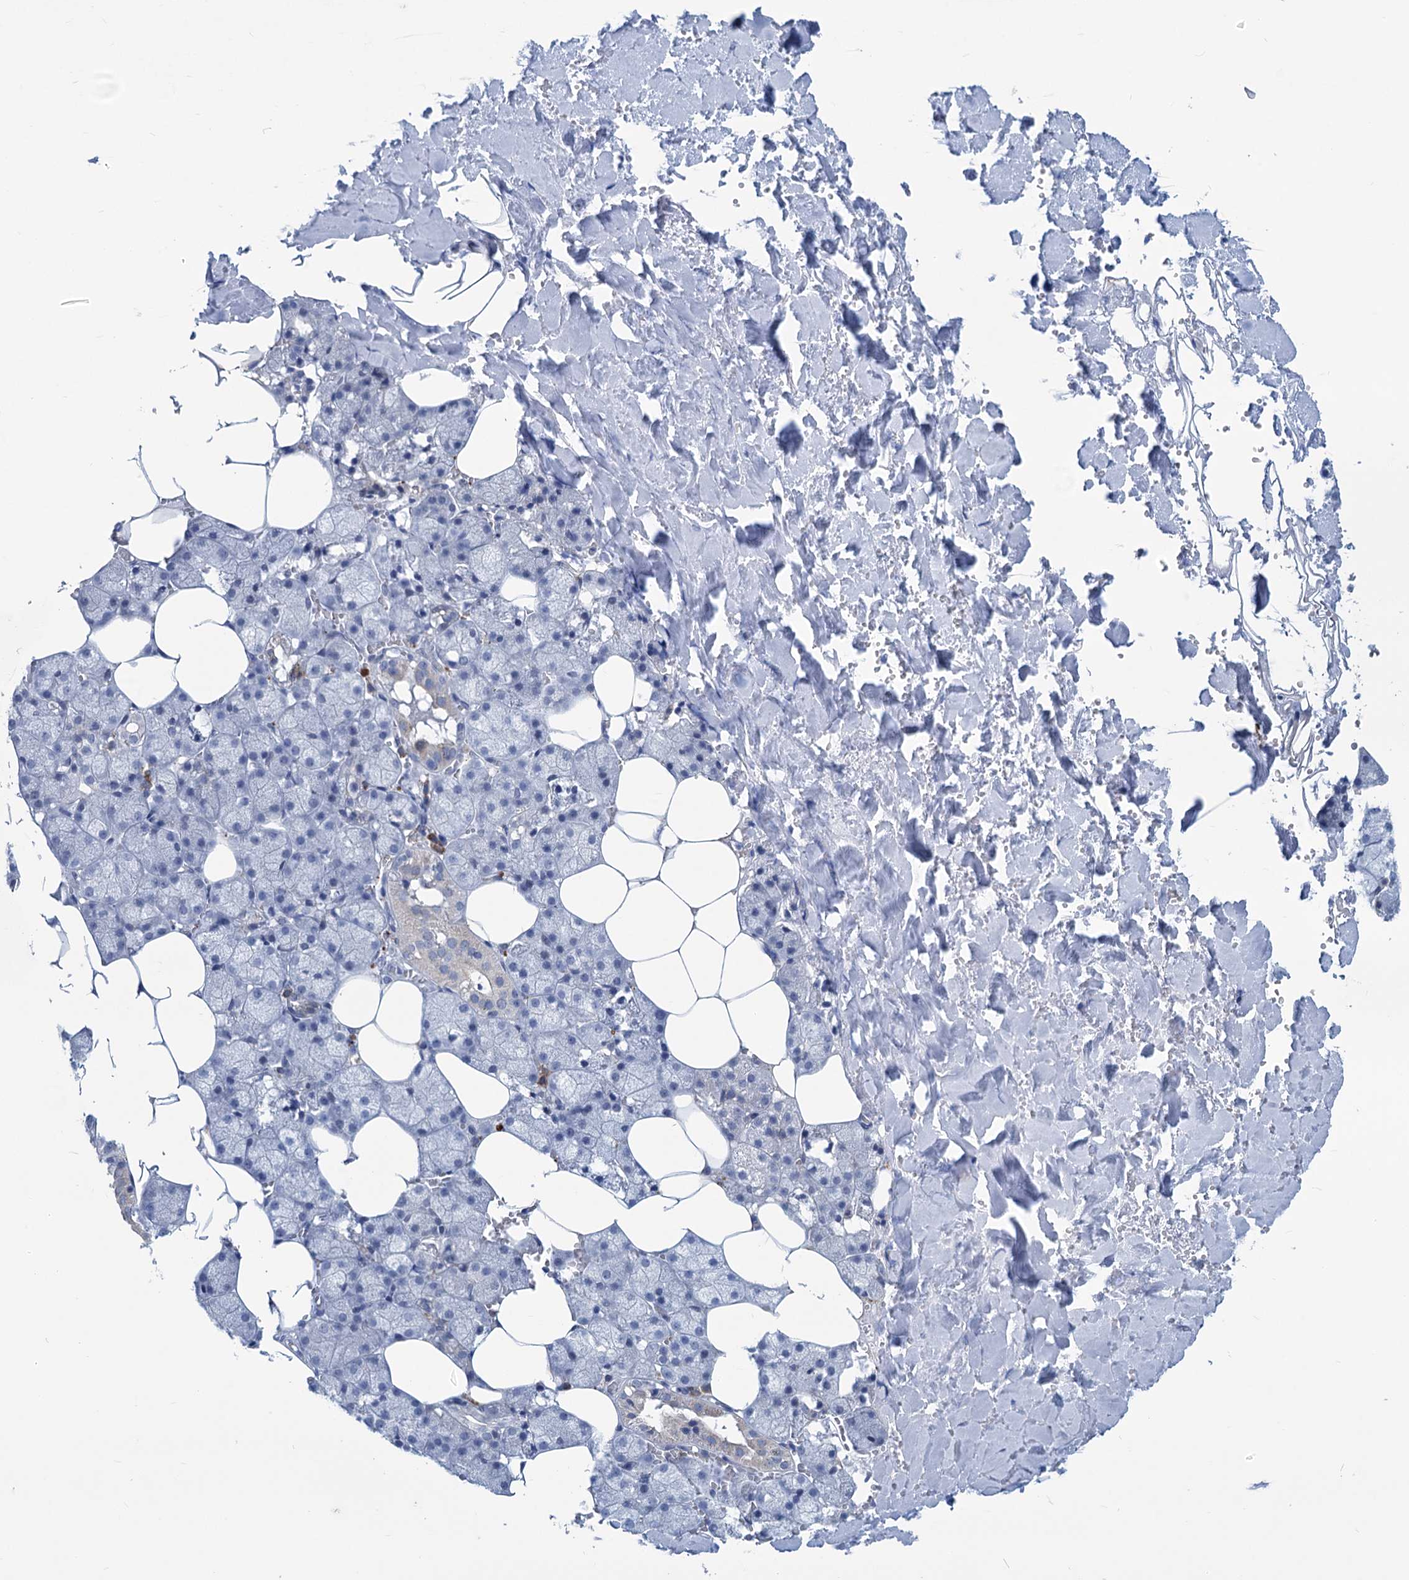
{"staining": {"intensity": "negative", "quantity": "none", "location": "none"}, "tissue": "salivary gland", "cell_type": "Glandular cells", "image_type": "normal", "snomed": [{"axis": "morphology", "description": "Normal tissue, NOS"}, {"axis": "topography", "description": "Salivary gland"}], "caption": "This is a histopathology image of IHC staining of normal salivary gland, which shows no positivity in glandular cells. (Immunohistochemistry (ihc), brightfield microscopy, high magnification).", "gene": "NEU3", "patient": {"sex": "male", "age": 62}}